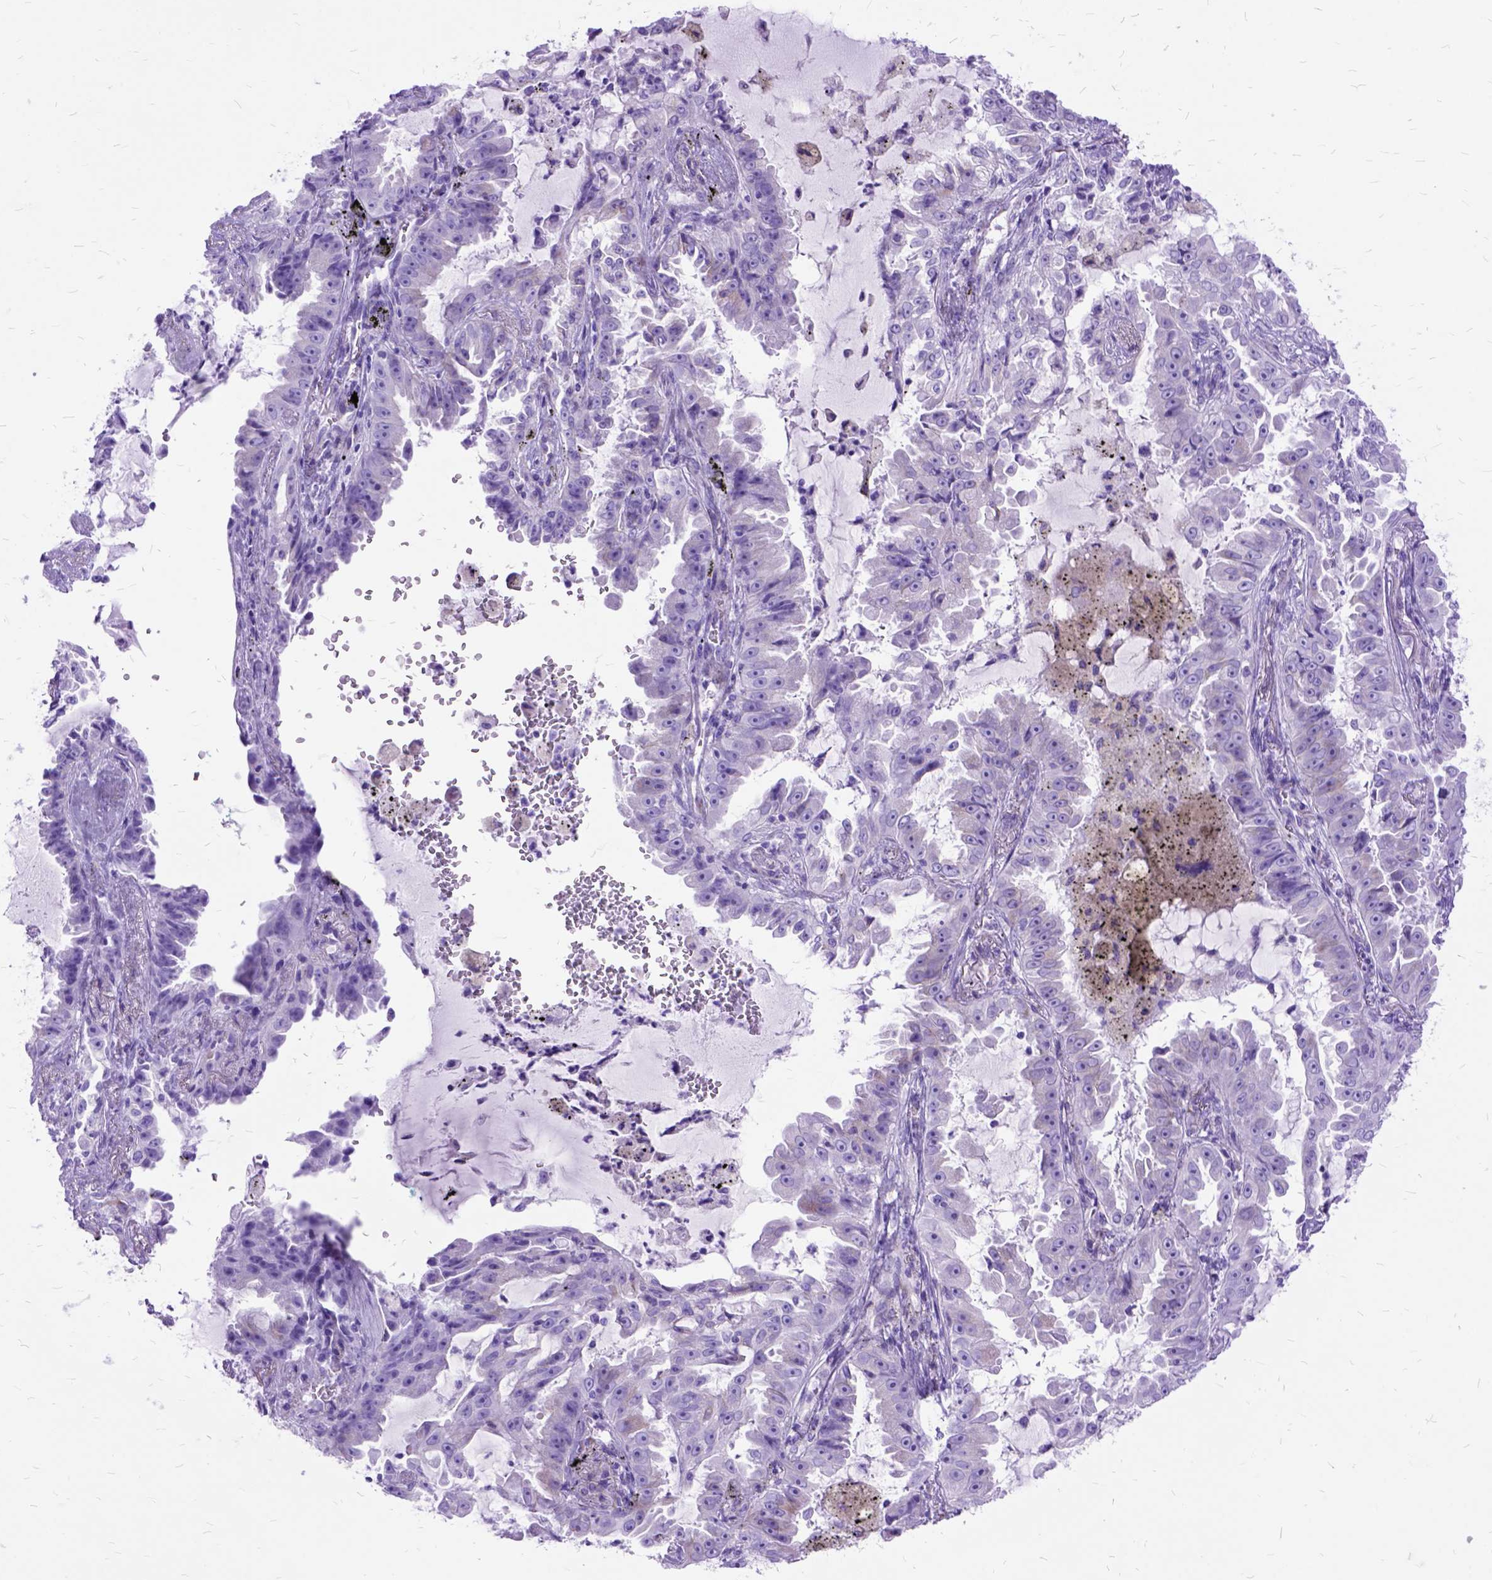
{"staining": {"intensity": "negative", "quantity": "none", "location": "none"}, "tissue": "lung cancer", "cell_type": "Tumor cells", "image_type": "cancer", "snomed": [{"axis": "morphology", "description": "Adenocarcinoma, NOS"}, {"axis": "topography", "description": "Lung"}], "caption": "Immunohistochemistry (IHC) image of neoplastic tissue: lung cancer (adenocarcinoma) stained with DAB demonstrates no significant protein staining in tumor cells. (DAB (3,3'-diaminobenzidine) immunohistochemistry, high magnification).", "gene": "DNAH2", "patient": {"sex": "female", "age": 52}}